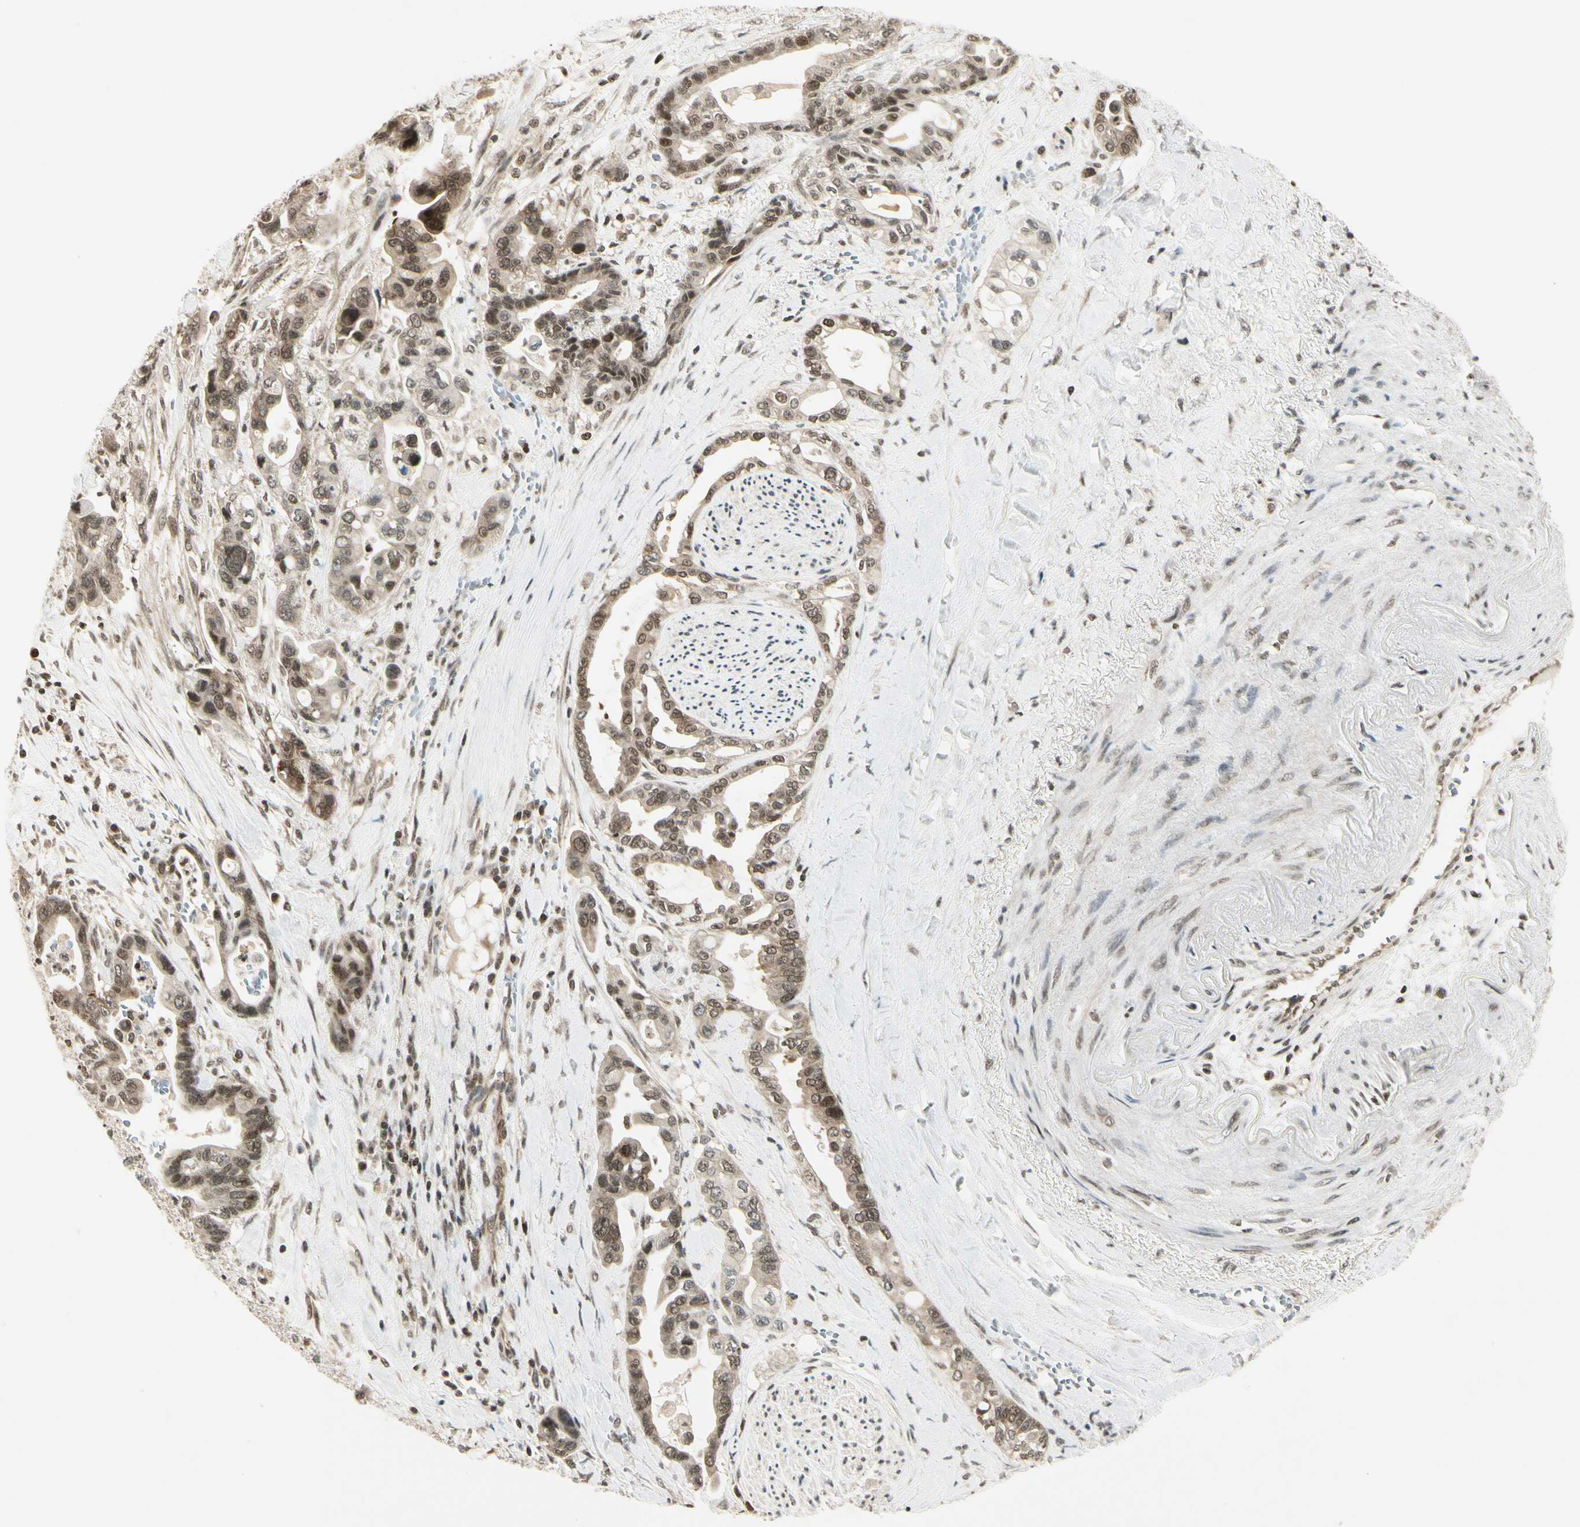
{"staining": {"intensity": "moderate", "quantity": ">75%", "location": "cytoplasmic/membranous"}, "tissue": "pancreatic cancer", "cell_type": "Tumor cells", "image_type": "cancer", "snomed": [{"axis": "morphology", "description": "Adenocarcinoma, NOS"}, {"axis": "topography", "description": "Pancreas"}], "caption": "This micrograph demonstrates IHC staining of human pancreatic cancer (adenocarcinoma), with medium moderate cytoplasmic/membranous expression in about >75% of tumor cells.", "gene": "SMN2", "patient": {"sex": "male", "age": 70}}